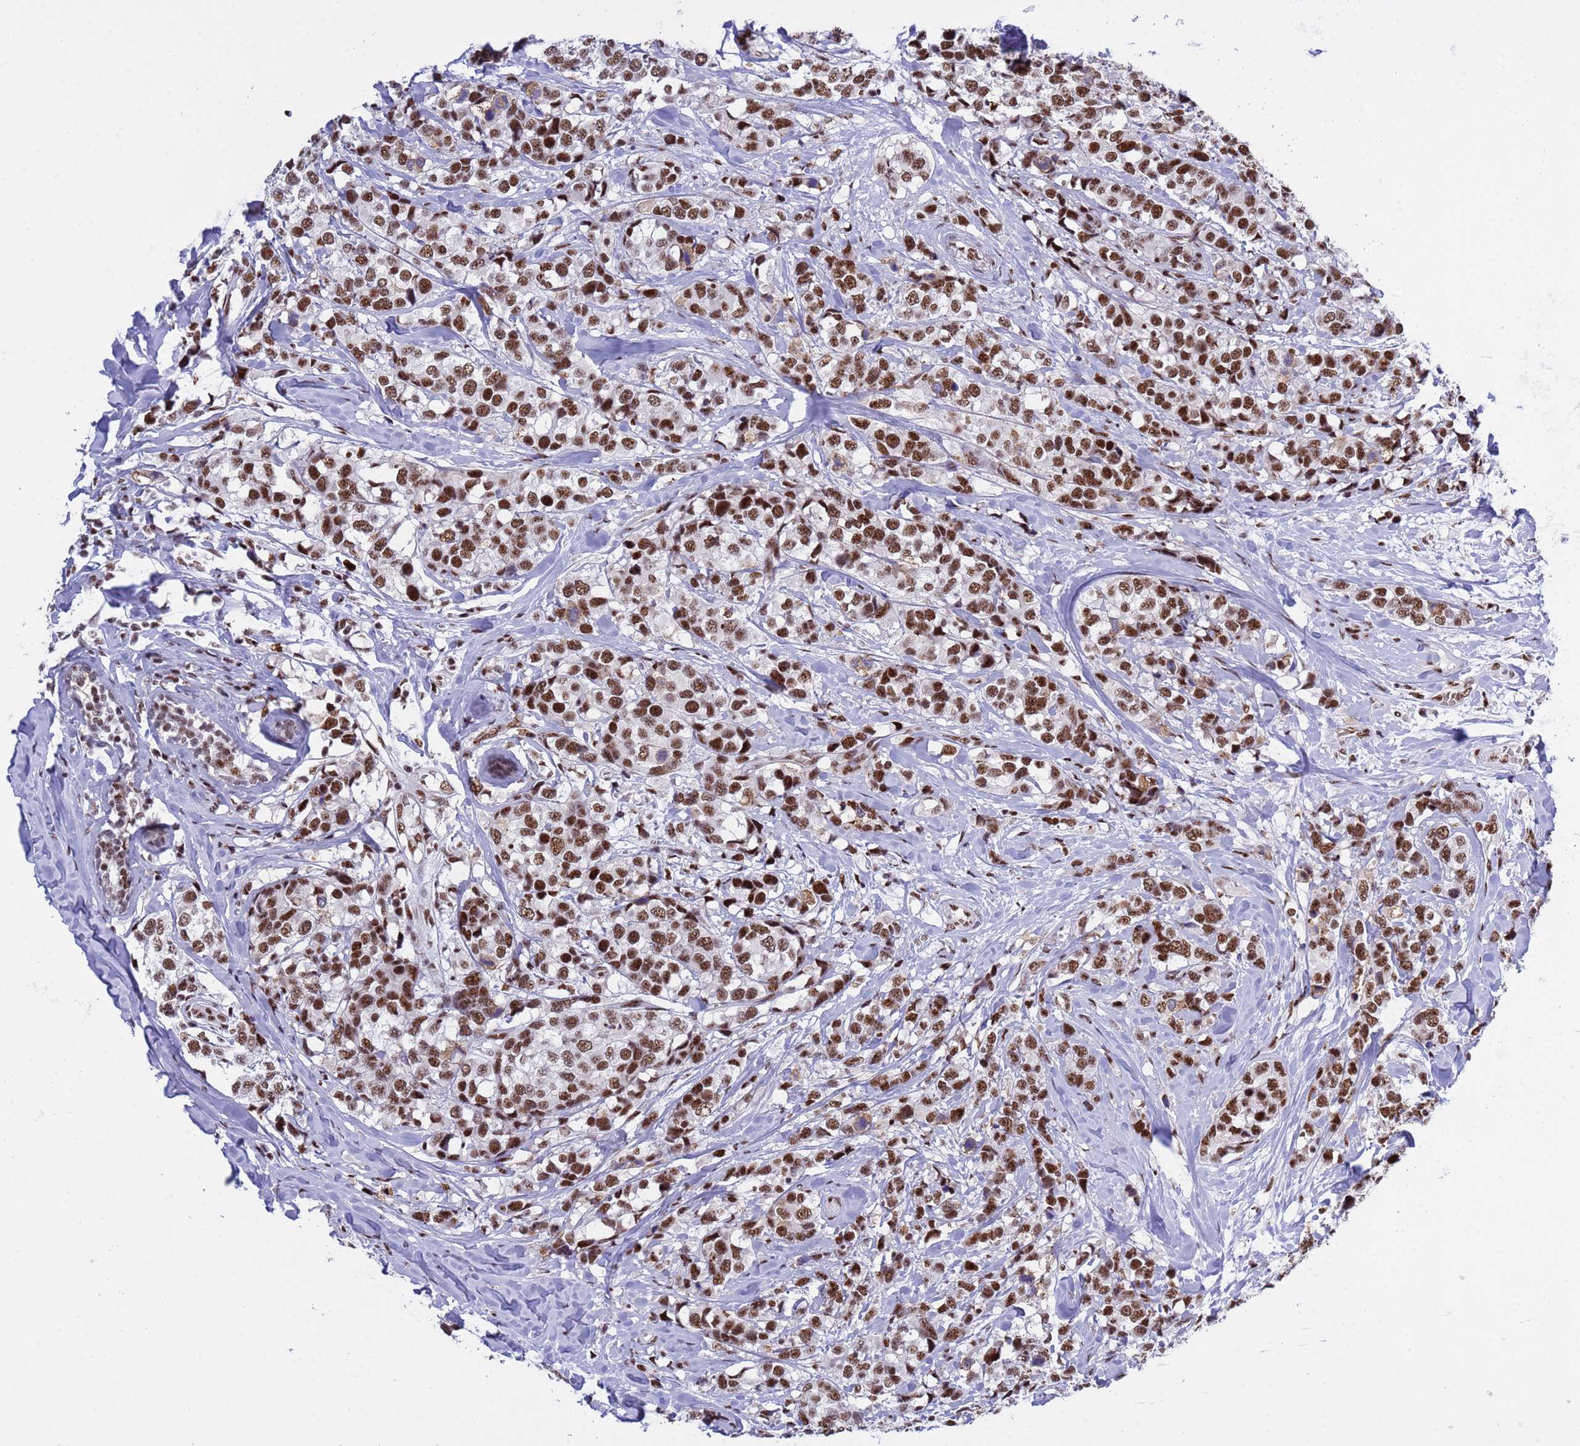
{"staining": {"intensity": "strong", "quantity": ">75%", "location": "nuclear"}, "tissue": "breast cancer", "cell_type": "Tumor cells", "image_type": "cancer", "snomed": [{"axis": "morphology", "description": "Lobular carcinoma"}, {"axis": "topography", "description": "Breast"}], "caption": "DAB immunohistochemical staining of lobular carcinoma (breast) demonstrates strong nuclear protein staining in about >75% of tumor cells.", "gene": "THOC2", "patient": {"sex": "female", "age": 59}}